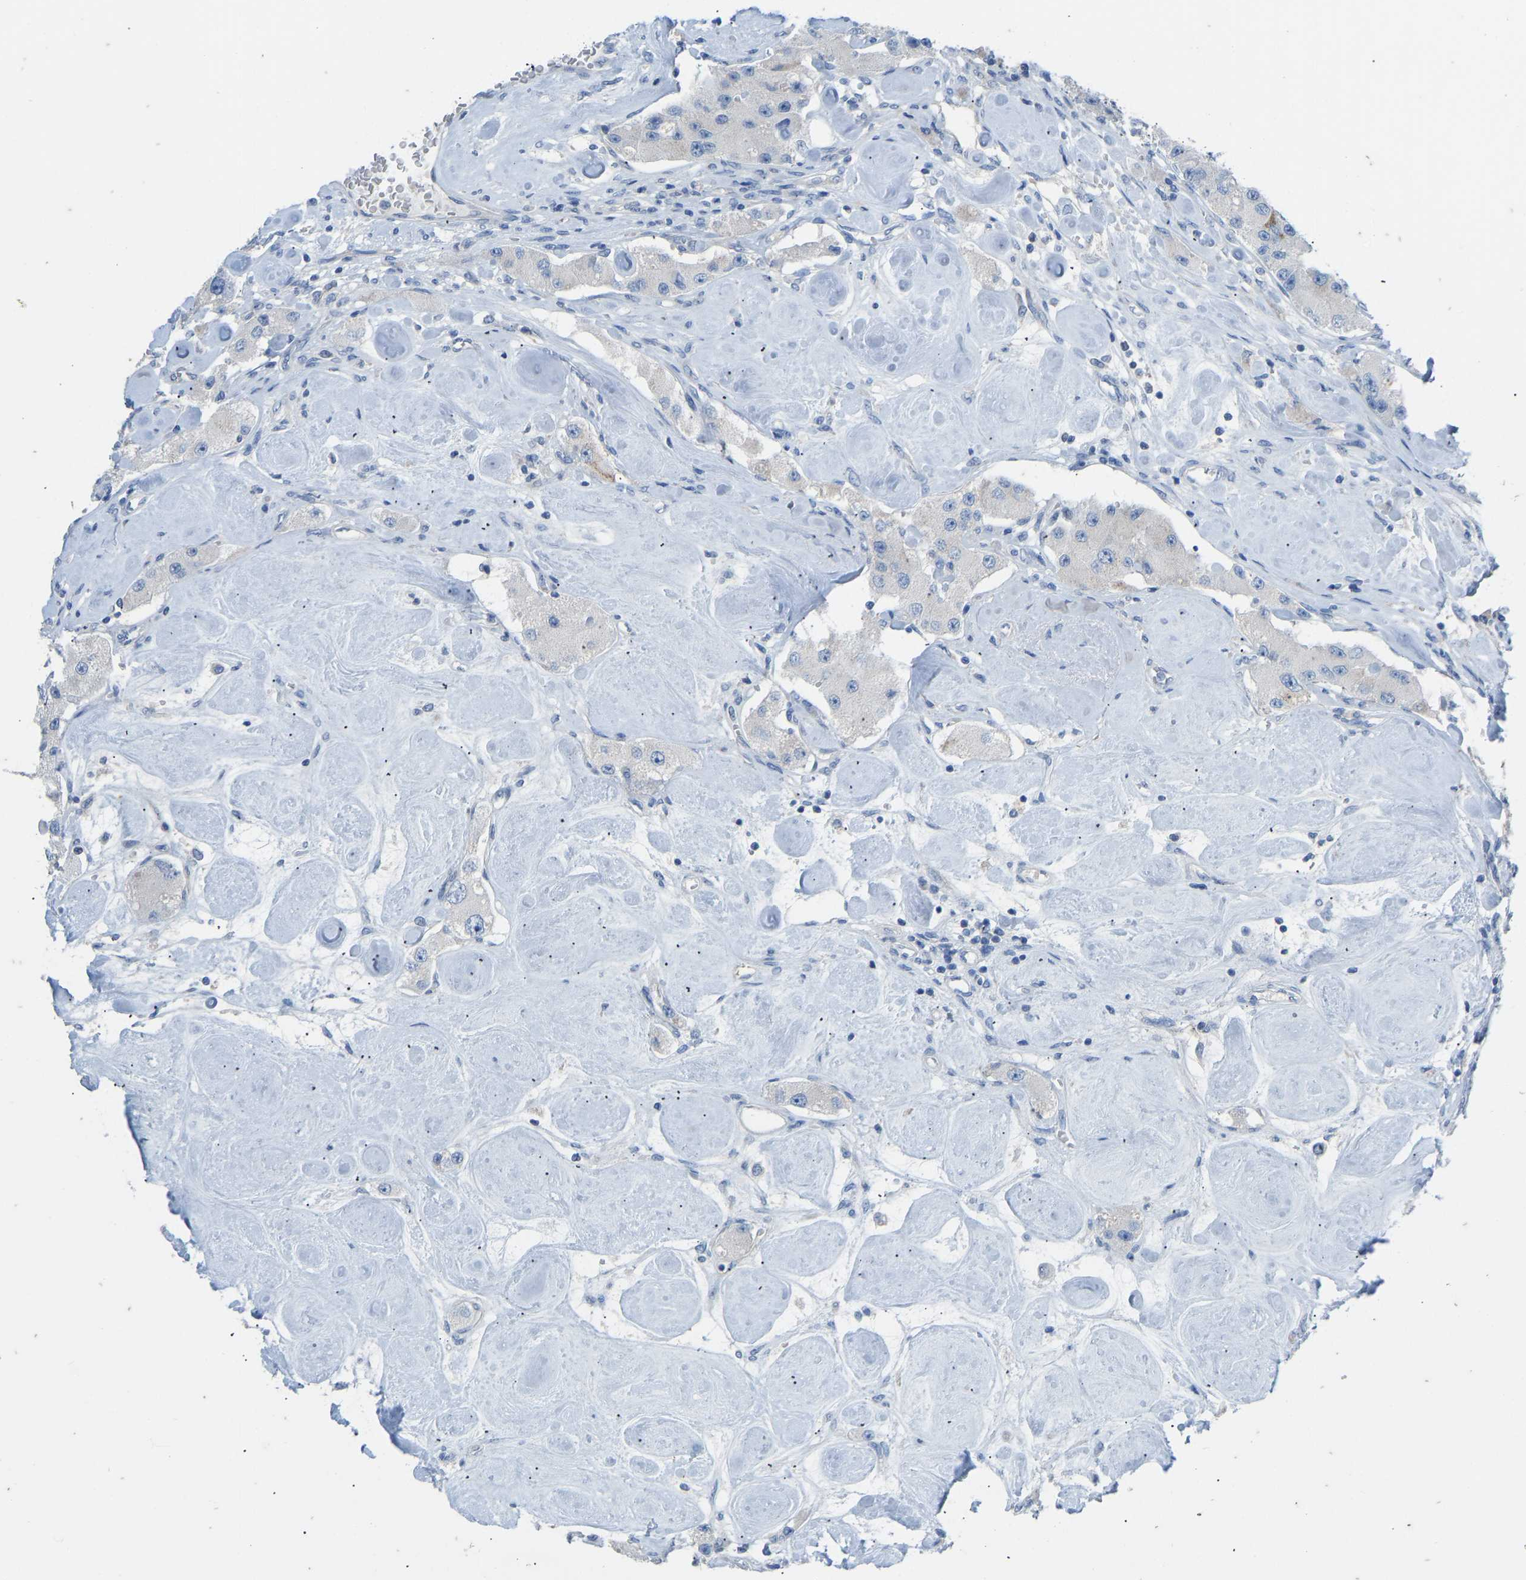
{"staining": {"intensity": "negative", "quantity": "none", "location": "none"}, "tissue": "carcinoid", "cell_type": "Tumor cells", "image_type": "cancer", "snomed": [{"axis": "morphology", "description": "Carcinoid, malignant, NOS"}, {"axis": "topography", "description": "Pancreas"}], "caption": "Tumor cells are negative for brown protein staining in carcinoid (malignant).", "gene": "OLIG2", "patient": {"sex": "male", "age": 41}}